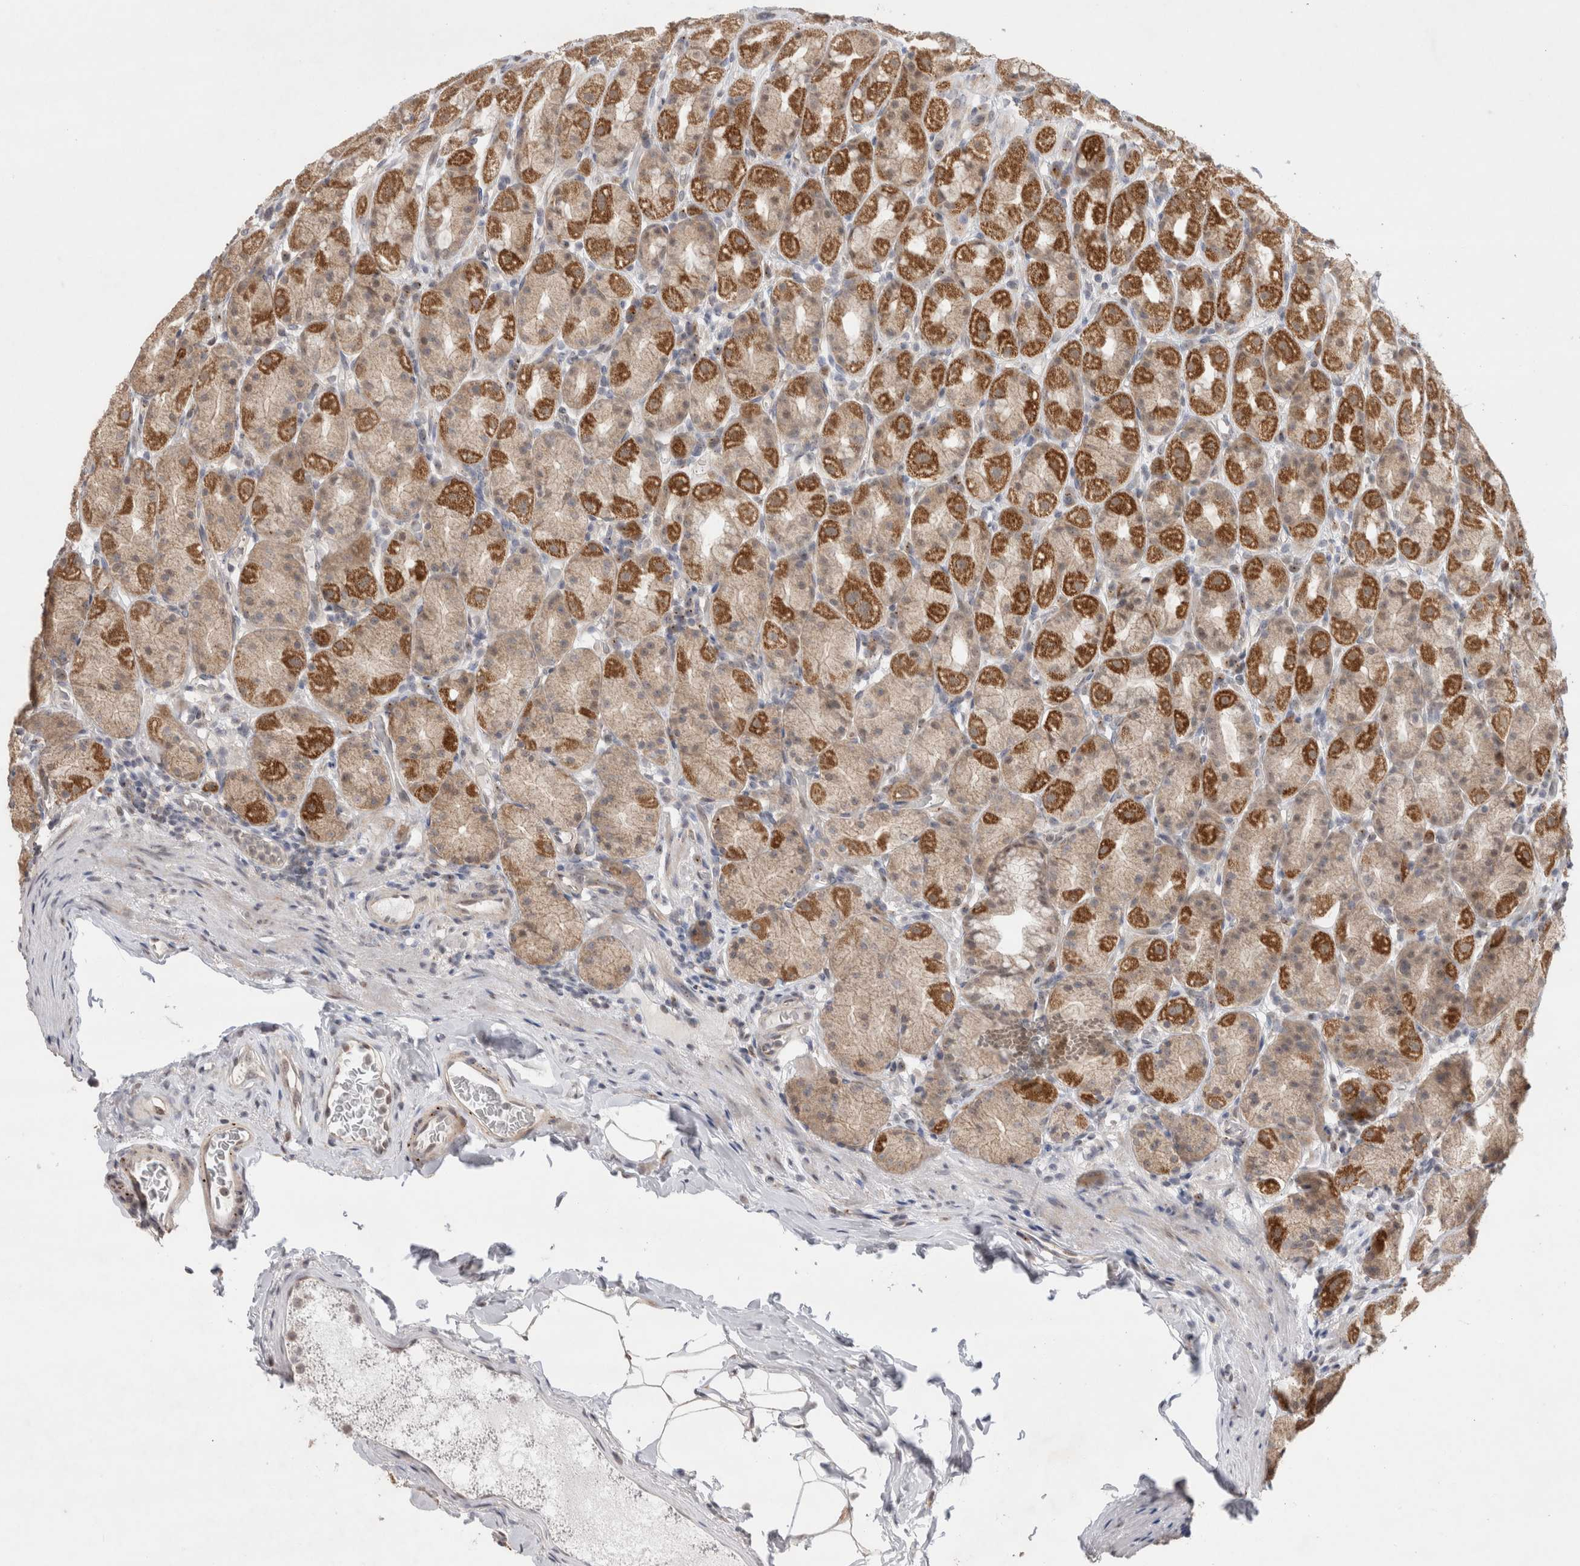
{"staining": {"intensity": "strong", "quantity": "25%-75%", "location": "cytoplasmic/membranous"}, "tissue": "stomach", "cell_type": "Glandular cells", "image_type": "normal", "snomed": [{"axis": "morphology", "description": "Normal tissue, NOS"}, {"axis": "topography", "description": "Stomach, upper"}], "caption": "Immunohistochemistry image of unremarkable stomach: stomach stained using IHC displays high levels of strong protein expression localized specifically in the cytoplasmic/membranous of glandular cells, appearing as a cytoplasmic/membranous brown color.", "gene": "SLC29A1", "patient": {"sex": "male", "age": 68}}